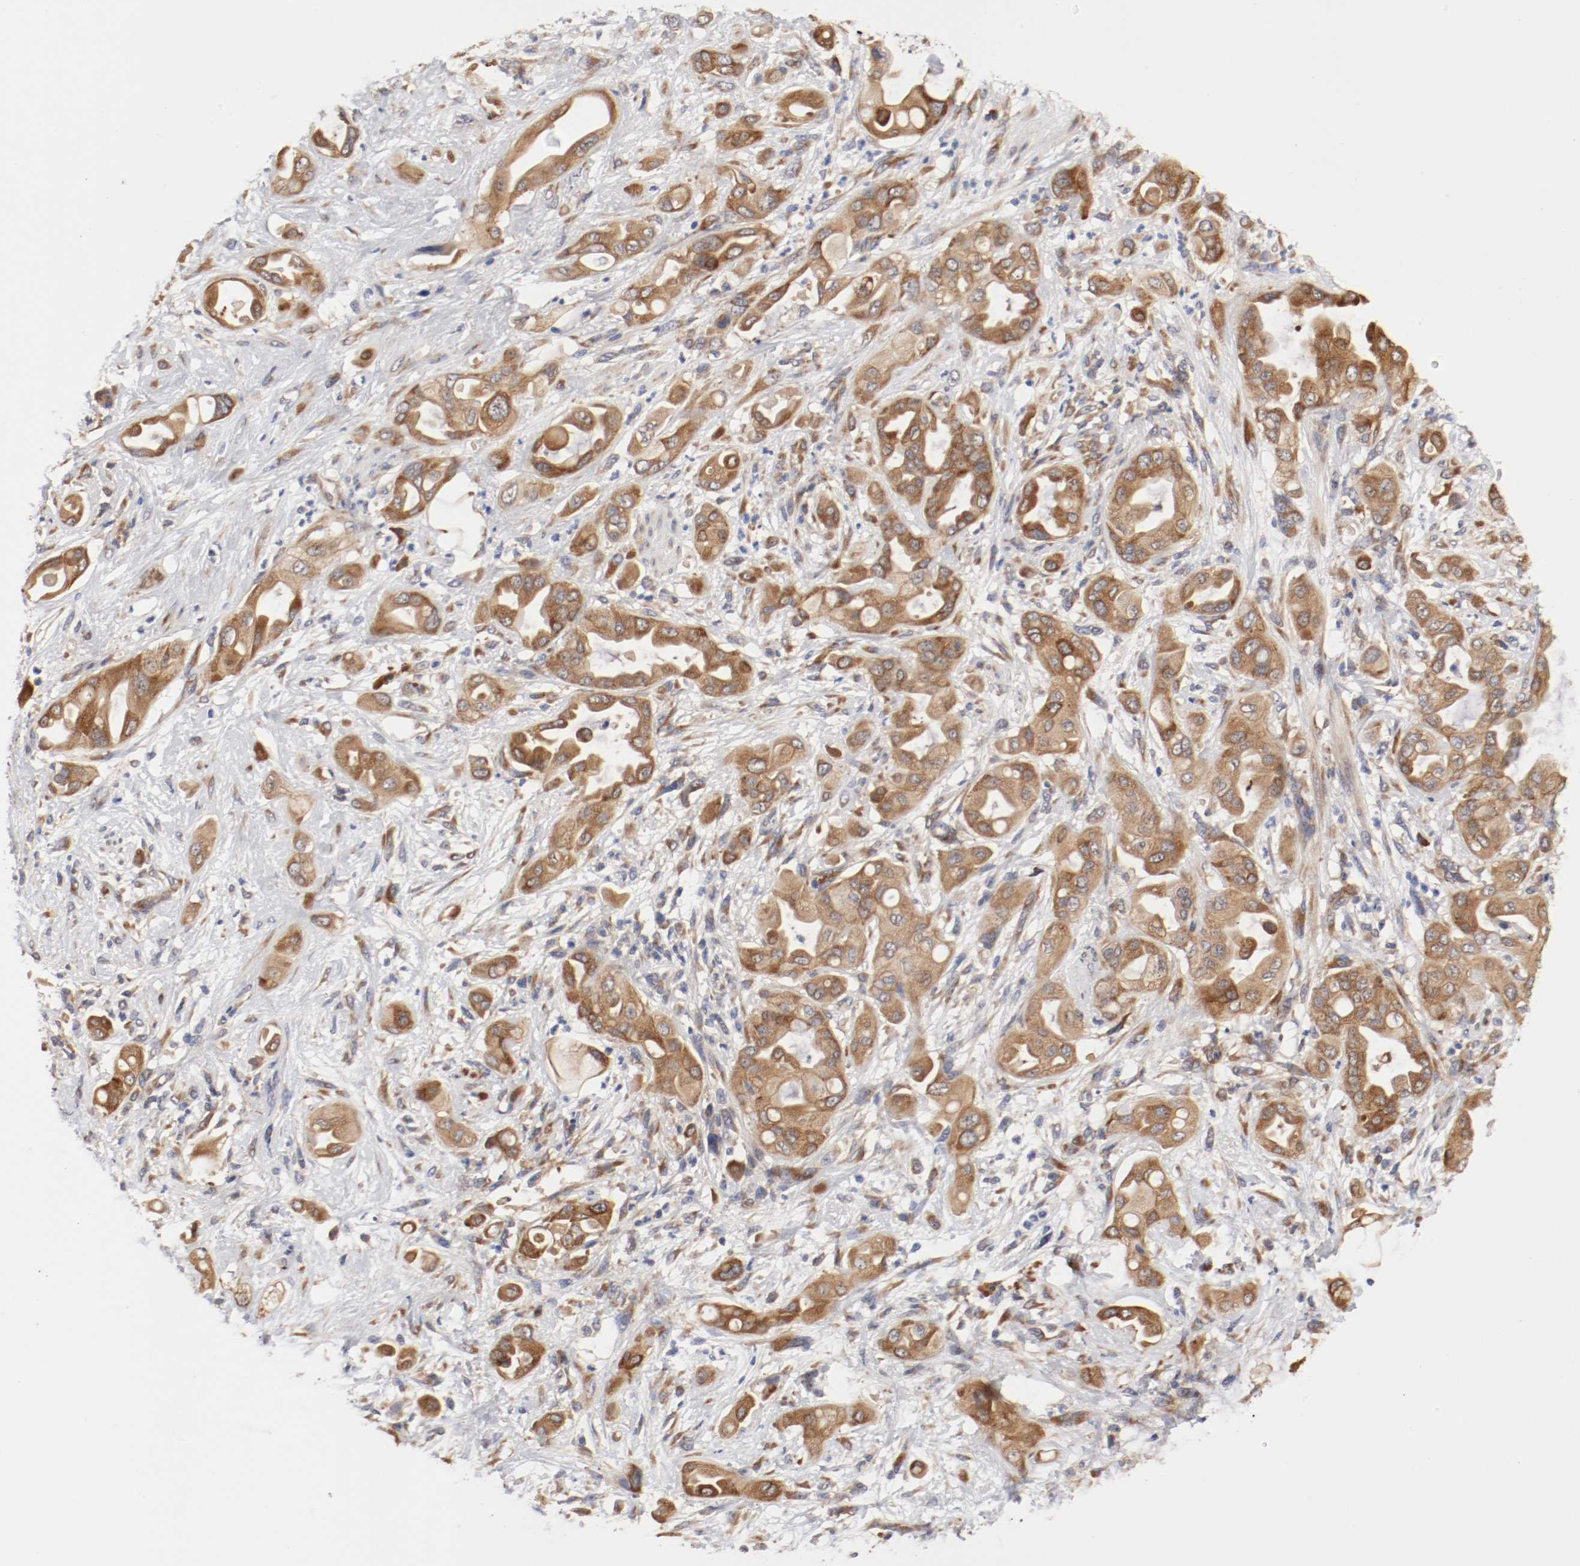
{"staining": {"intensity": "moderate", "quantity": ">75%", "location": "cytoplasmic/membranous"}, "tissue": "pancreatic cancer", "cell_type": "Tumor cells", "image_type": "cancer", "snomed": [{"axis": "morphology", "description": "Adenocarcinoma, NOS"}, {"axis": "morphology", "description": "Adenocarcinoma, metastatic, NOS"}, {"axis": "topography", "description": "Lymph node"}, {"axis": "topography", "description": "Pancreas"}, {"axis": "topography", "description": "Duodenum"}], "caption": "A histopathology image showing moderate cytoplasmic/membranous expression in approximately >75% of tumor cells in pancreatic metastatic adenocarcinoma, as visualized by brown immunohistochemical staining.", "gene": "FKBP3", "patient": {"sex": "female", "age": 64}}